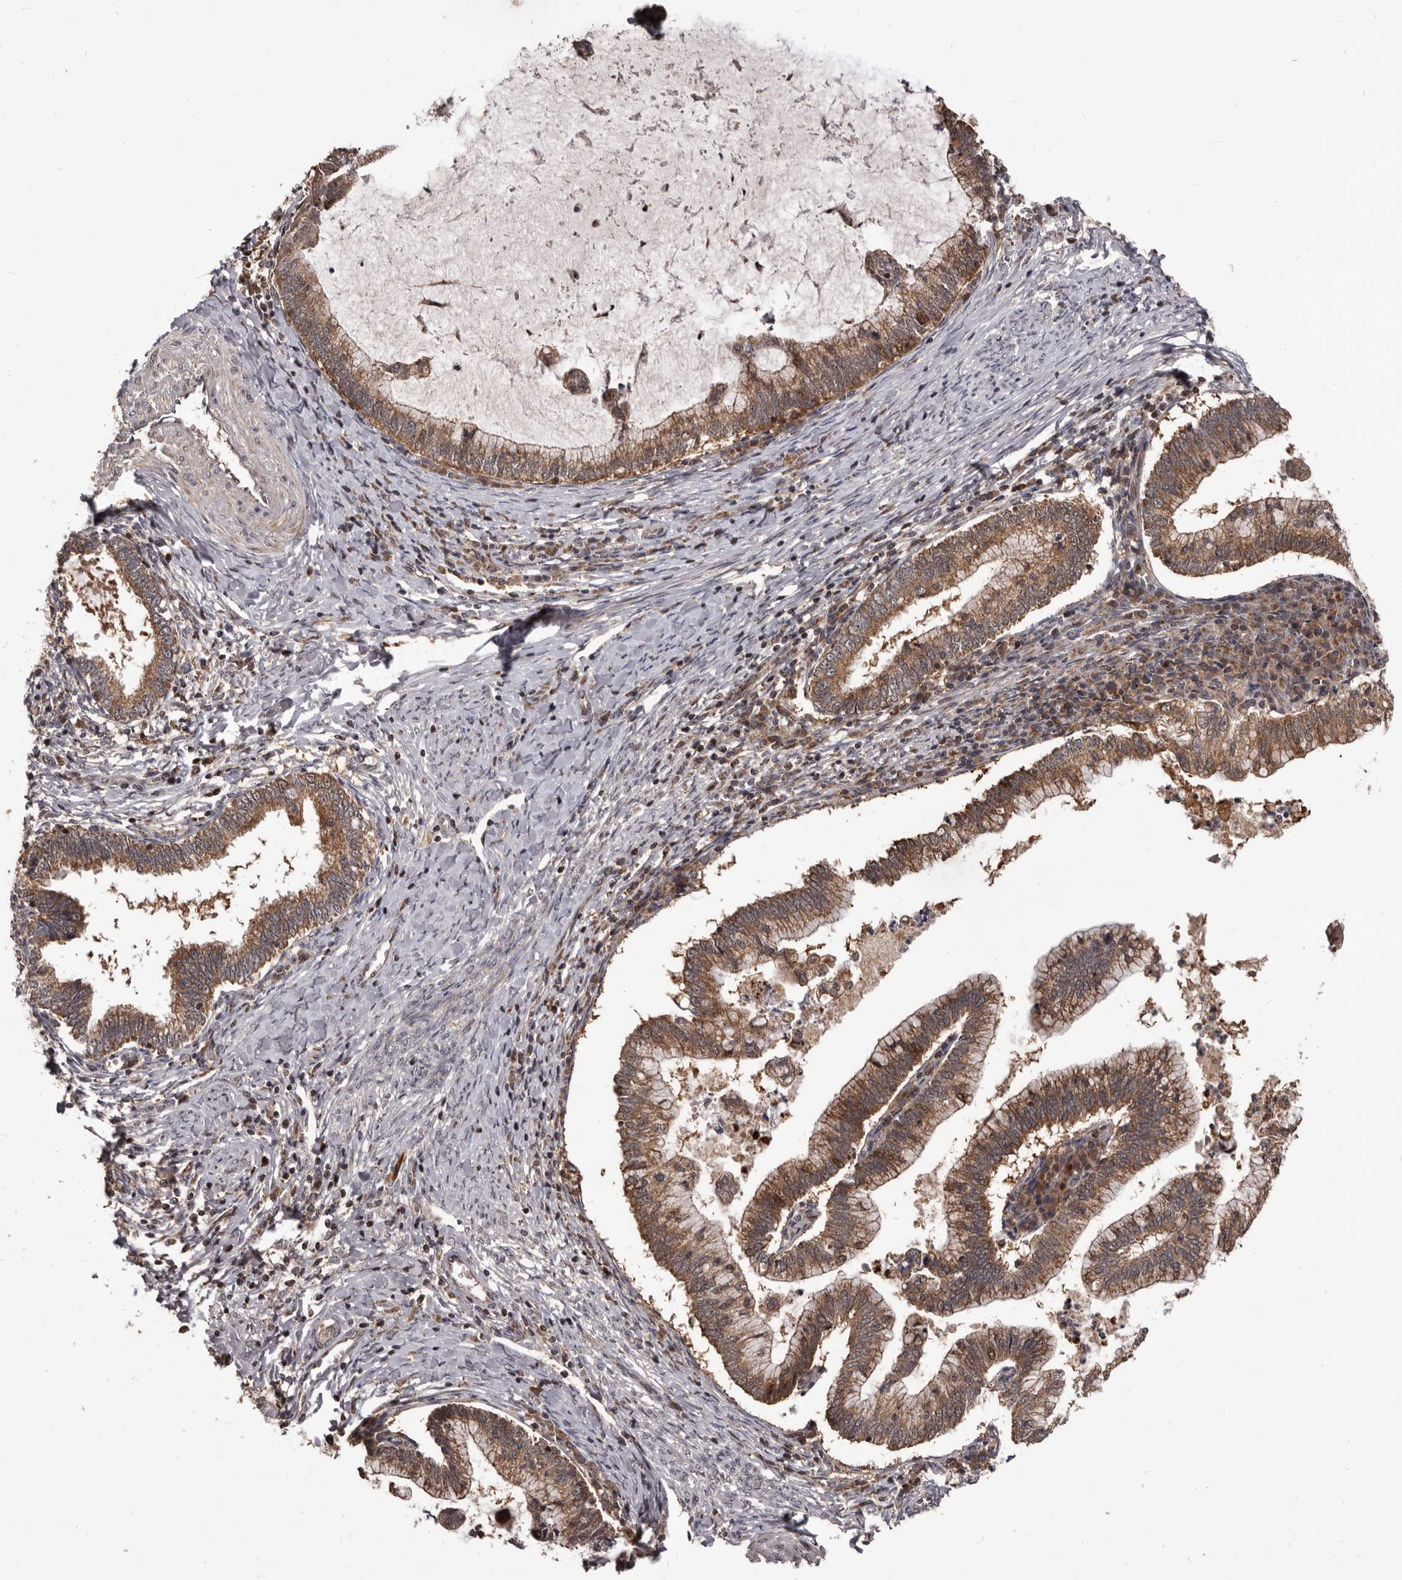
{"staining": {"intensity": "moderate", "quantity": ">75%", "location": "cytoplasmic/membranous"}, "tissue": "cervical cancer", "cell_type": "Tumor cells", "image_type": "cancer", "snomed": [{"axis": "morphology", "description": "Adenocarcinoma, NOS"}, {"axis": "topography", "description": "Cervix"}], "caption": "The photomicrograph reveals immunohistochemical staining of cervical adenocarcinoma. There is moderate cytoplasmic/membranous positivity is identified in about >75% of tumor cells. Nuclei are stained in blue.", "gene": "MAP3K14", "patient": {"sex": "female", "age": 36}}